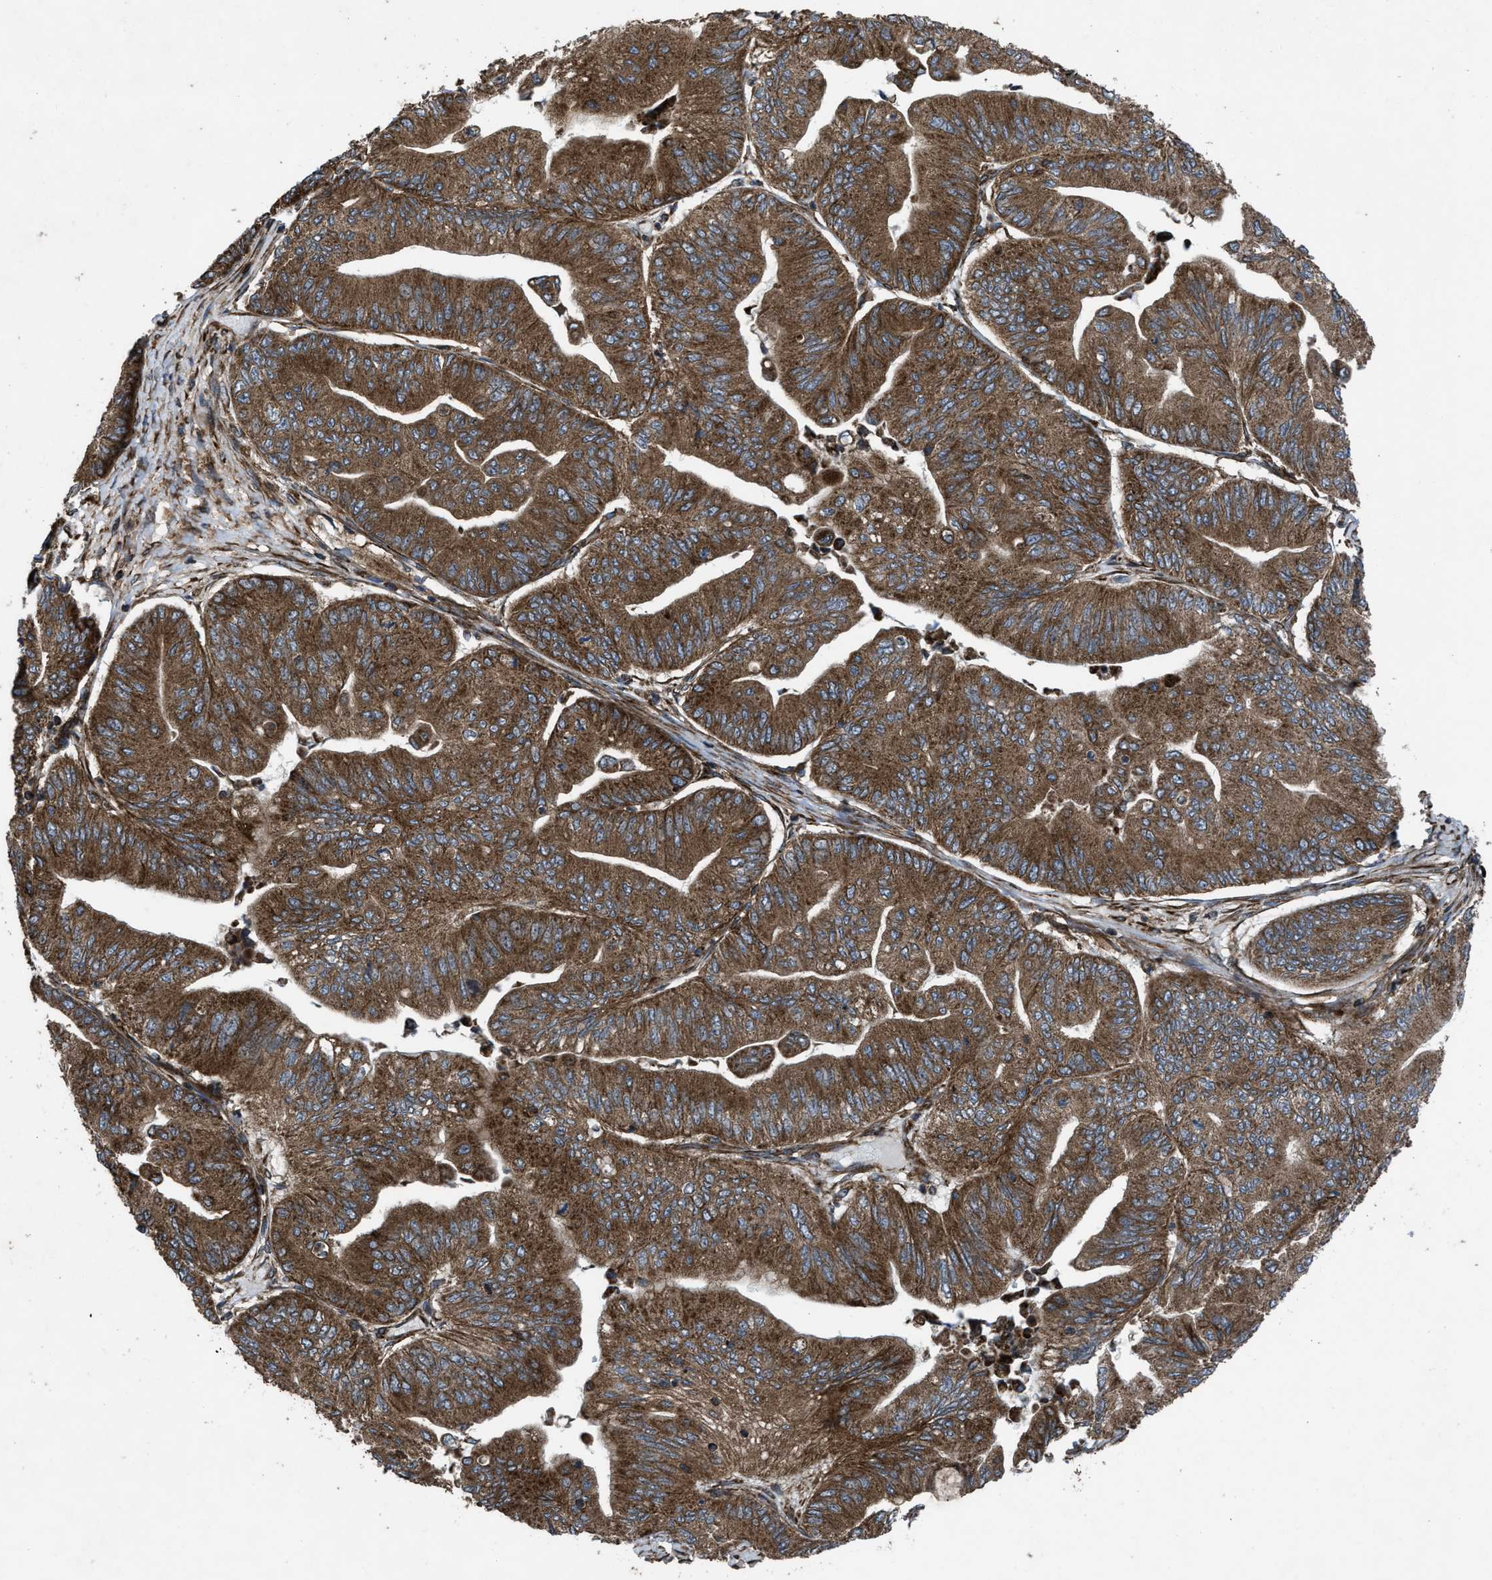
{"staining": {"intensity": "strong", "quantity": ">75%", "location": "cytoplasmic/membranous"}, "tissue": "ovarian cancer", "cell_type": "Tumor cells", "image_type": "cancer", "snomed": [{"axis": "morphology", "description": "Cystadenocarcinoma, mucinous, NOS"}, {"axis": "topography", "description": "Ovary"}], "caption": "Mucinous cystadenocarcinoma (ovarian) stained for a protein reveals strong cytoplasmic/membranous positivity in tumor cells.", "gene": "PER3", "patient": {"sex": "female", "age": 61}}